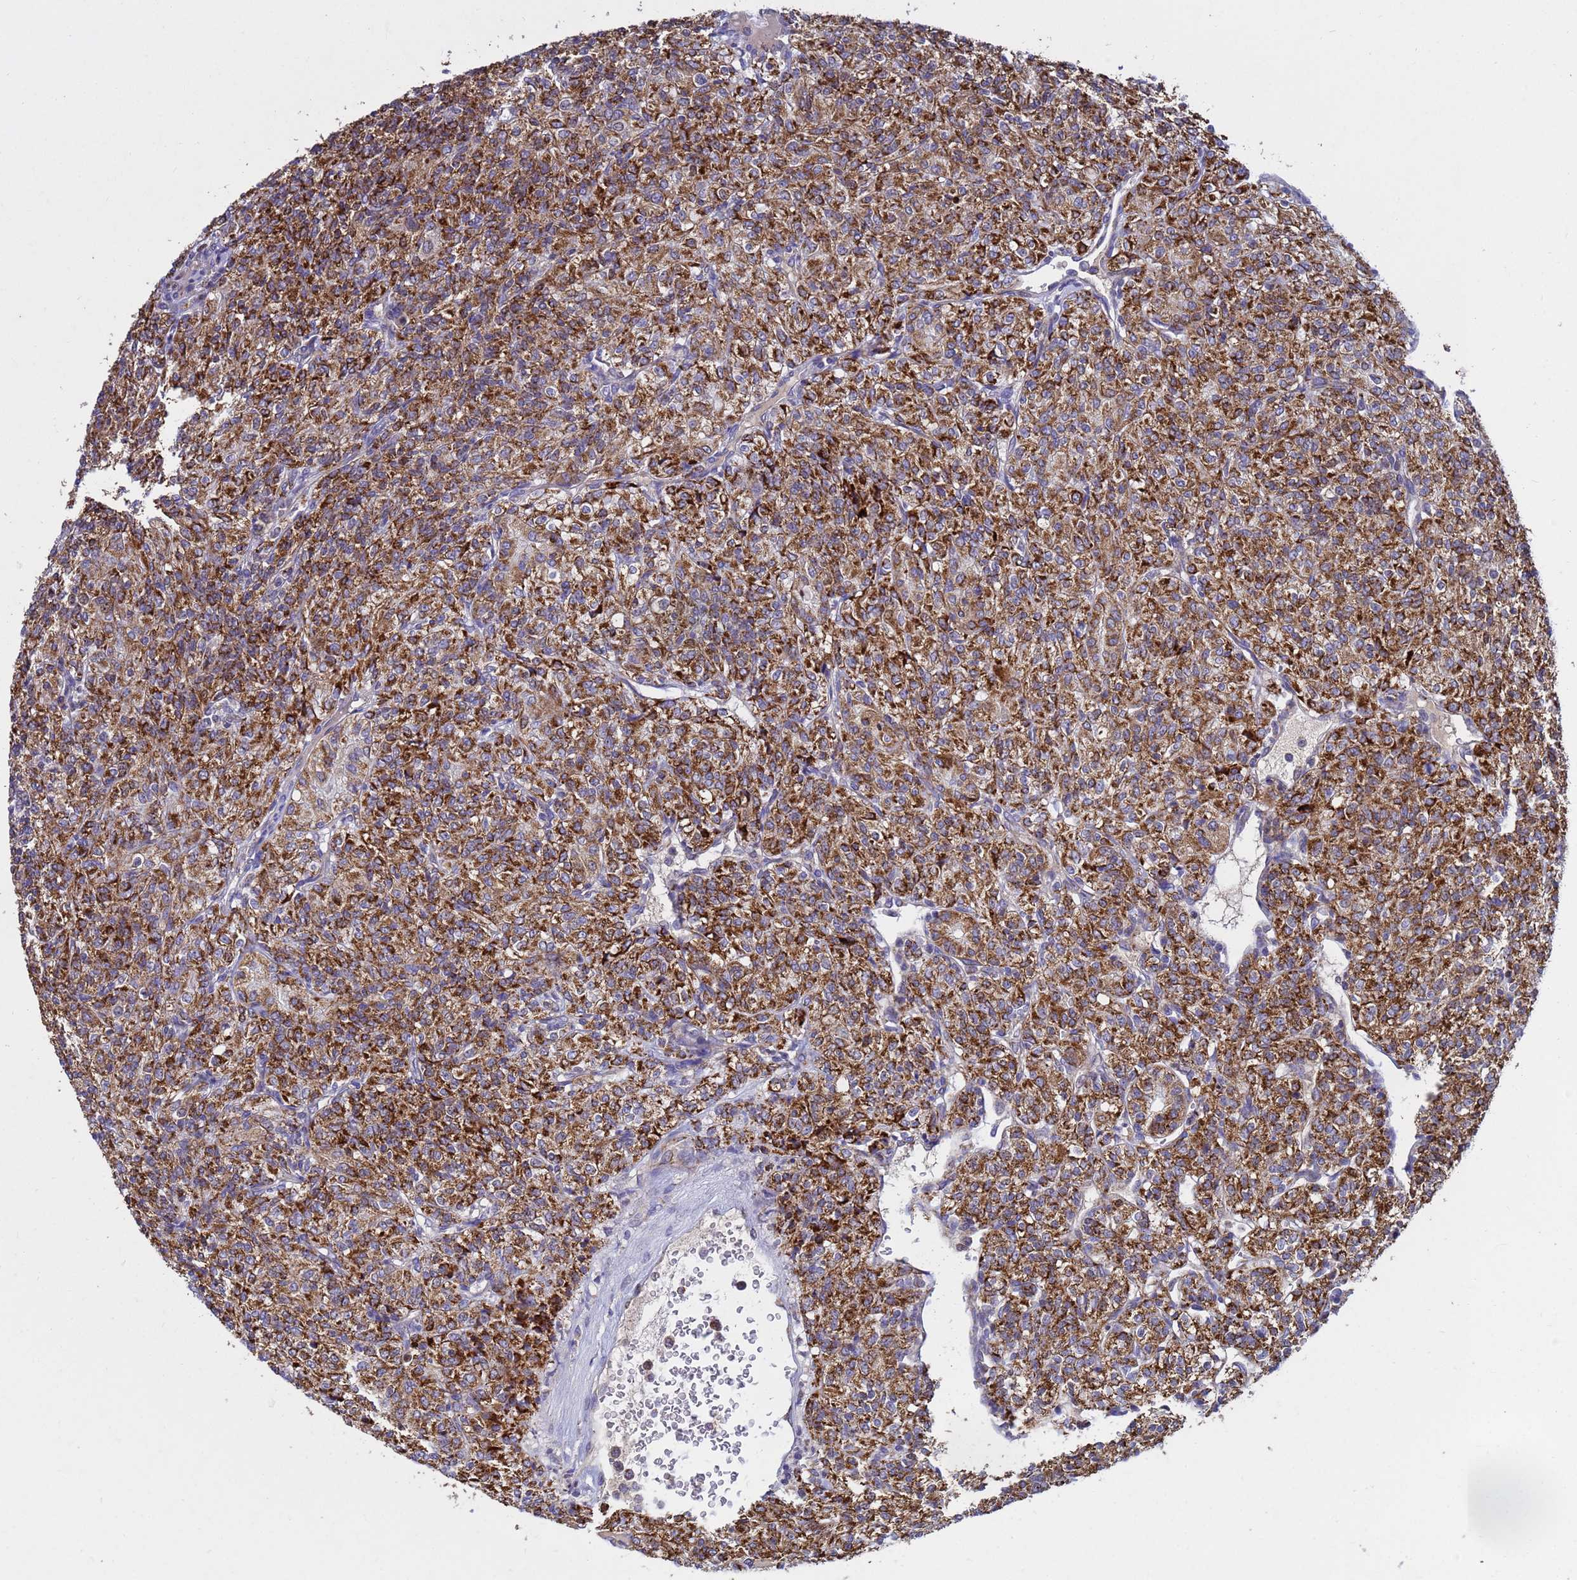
{"staining": {"intensity": "strong", "quantity": ">75%", "location": "cytoplasmic/membranous"}, "tissue": "renal cancer", "cell_type": "Tumor cells", "image_type": "cancer", "snomed": [{"axis": "morphology", "description": "Adenocarcinoma, NOS"}, {"axis": "topography", "description": "Kidney"}], "caption": "Tumor cells reveal strong cytoplasmic/membranous expression in about >75% of cells in renal cancer.", "gene": "TUBGCP3", "patient": {"sex": "male", "age": 77}}